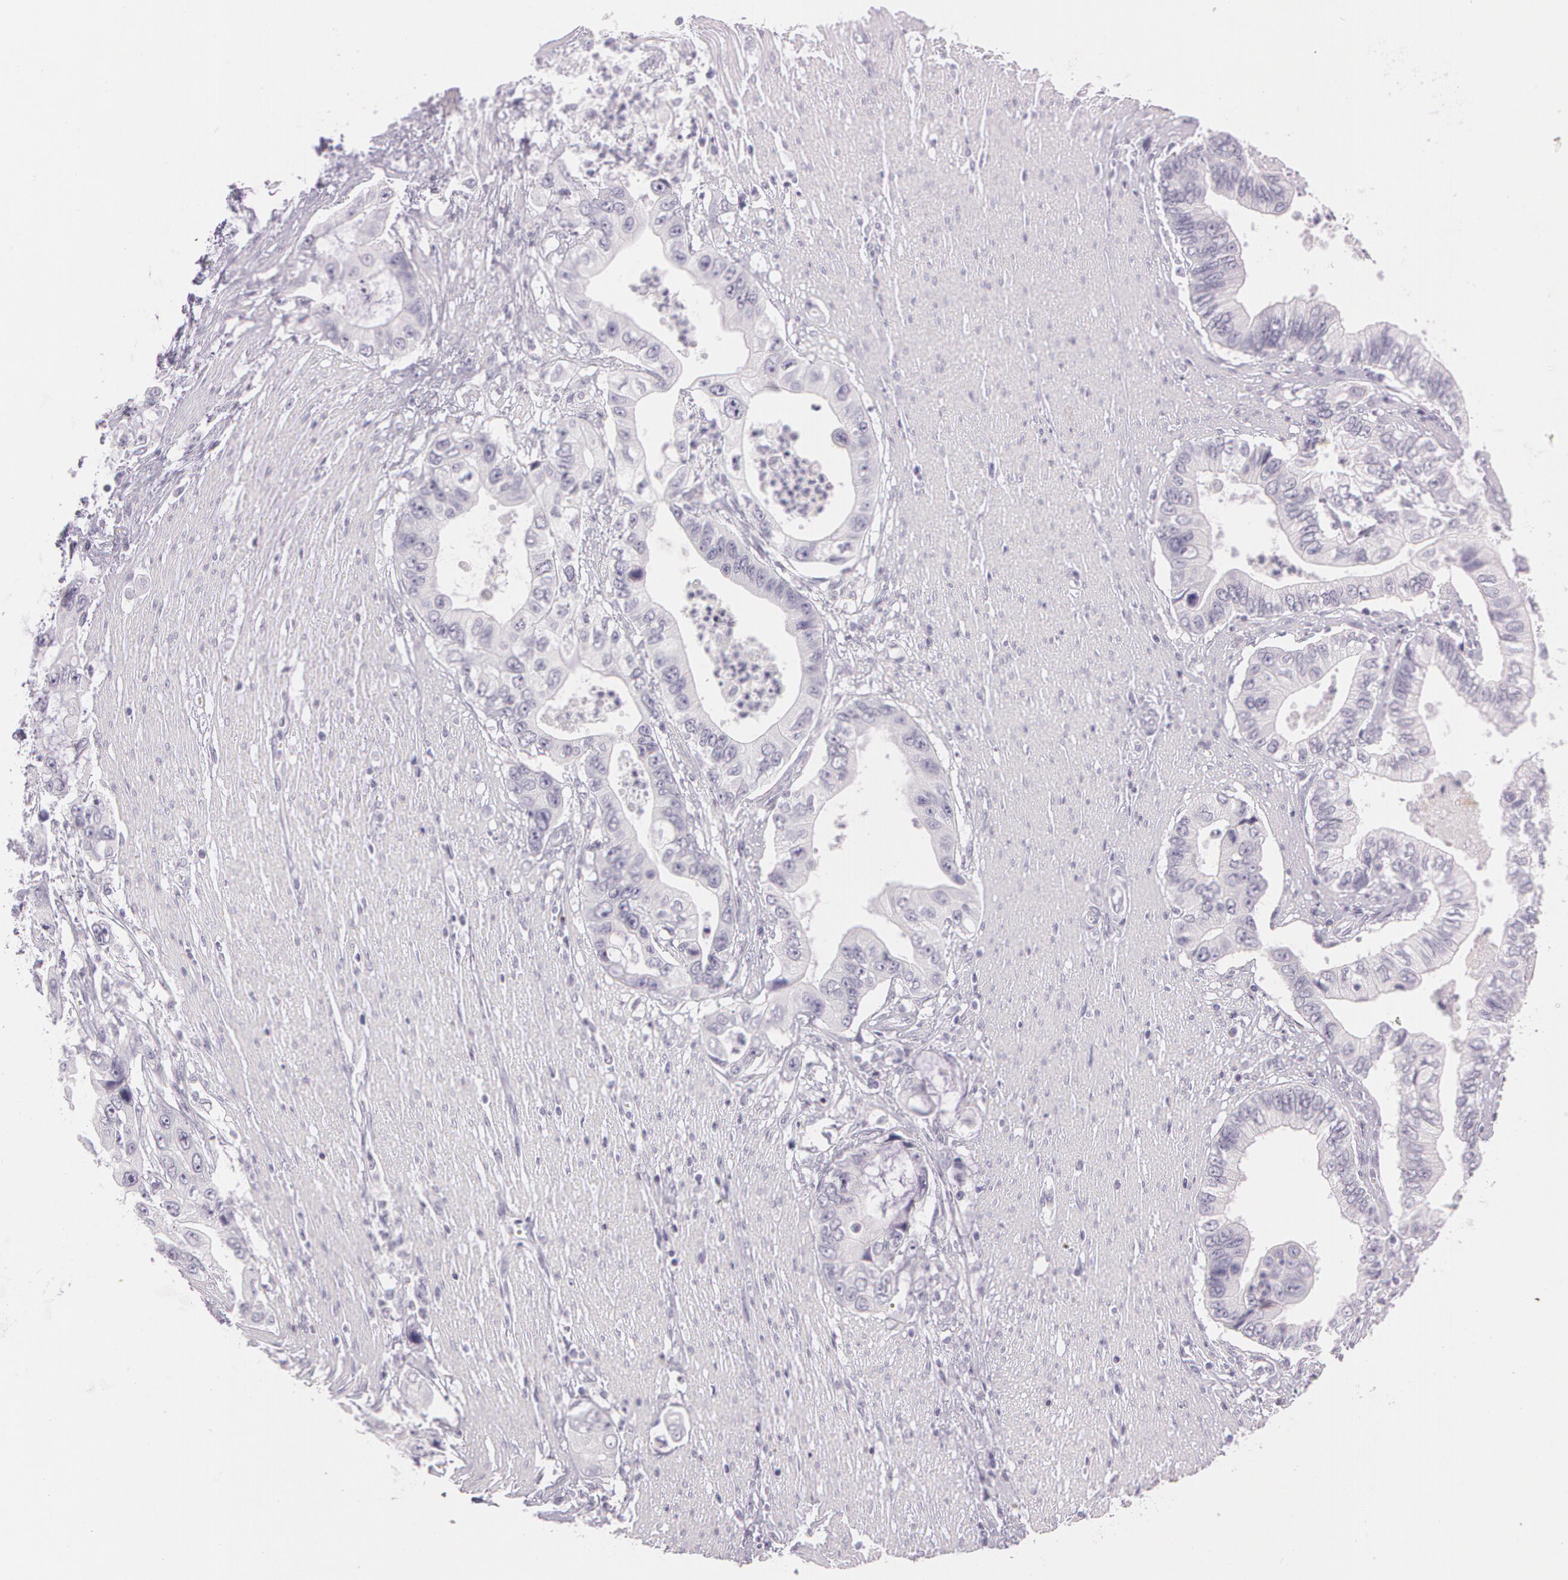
{"staining": {"intensity": "negative", "quantity": "none", "location": "none"}, "tissue": "pancreatic cancer", "cell_type": "Tumor cells", "image_type": "cancer", "snomed": [{"axis": "morphology", "description": "Adenocarcinoma, NOS"}, {"axis": "topography", "description": "Pancreas"}, {"axis": "topography", "description": "Stomach, upper"}], "caption": "The photomicrograph demonstrates no staining of tumor cells in adenocarcinoma (pancreatic).", "gene": "OTC", "patient": {"sex": "male", "age": 77}}